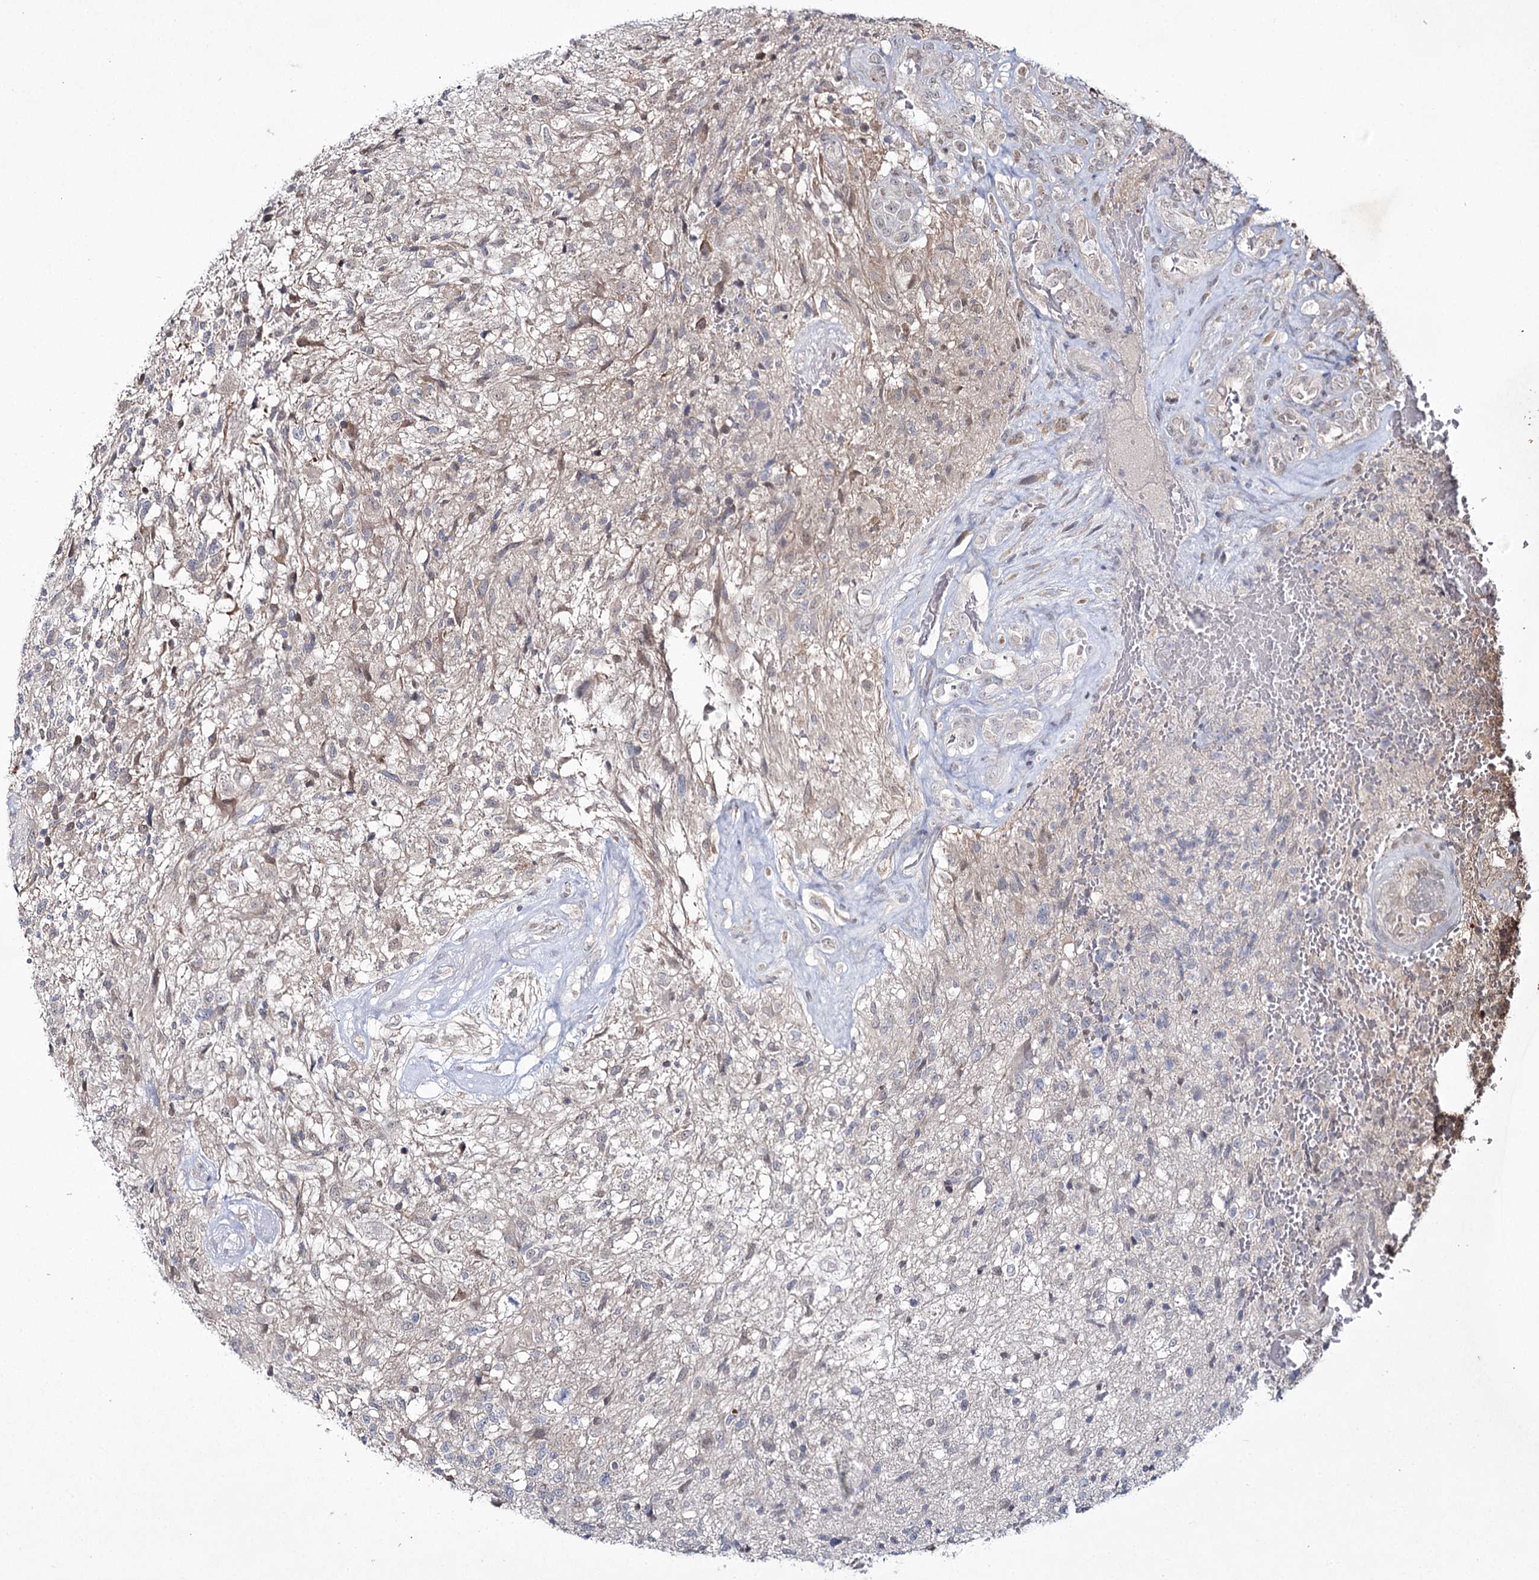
{"staining": {"intensity": "weak", "quantity": "<25%", "location": "cytoplasmic/membranous"}, "tissue": "glioma", "cell_type": "Tumor cells", "image_type": "cancer", "snomed": [{"axis": "morphology", "description": "Glioma, malignant, High grade"}, {"axis": "topography", "description": "Brain"}], "caption": "Tumor cells are negative for brown protein staining in glioma.", "gene": "TRNT1", "patient": {"sex": "male", "age": 56}}